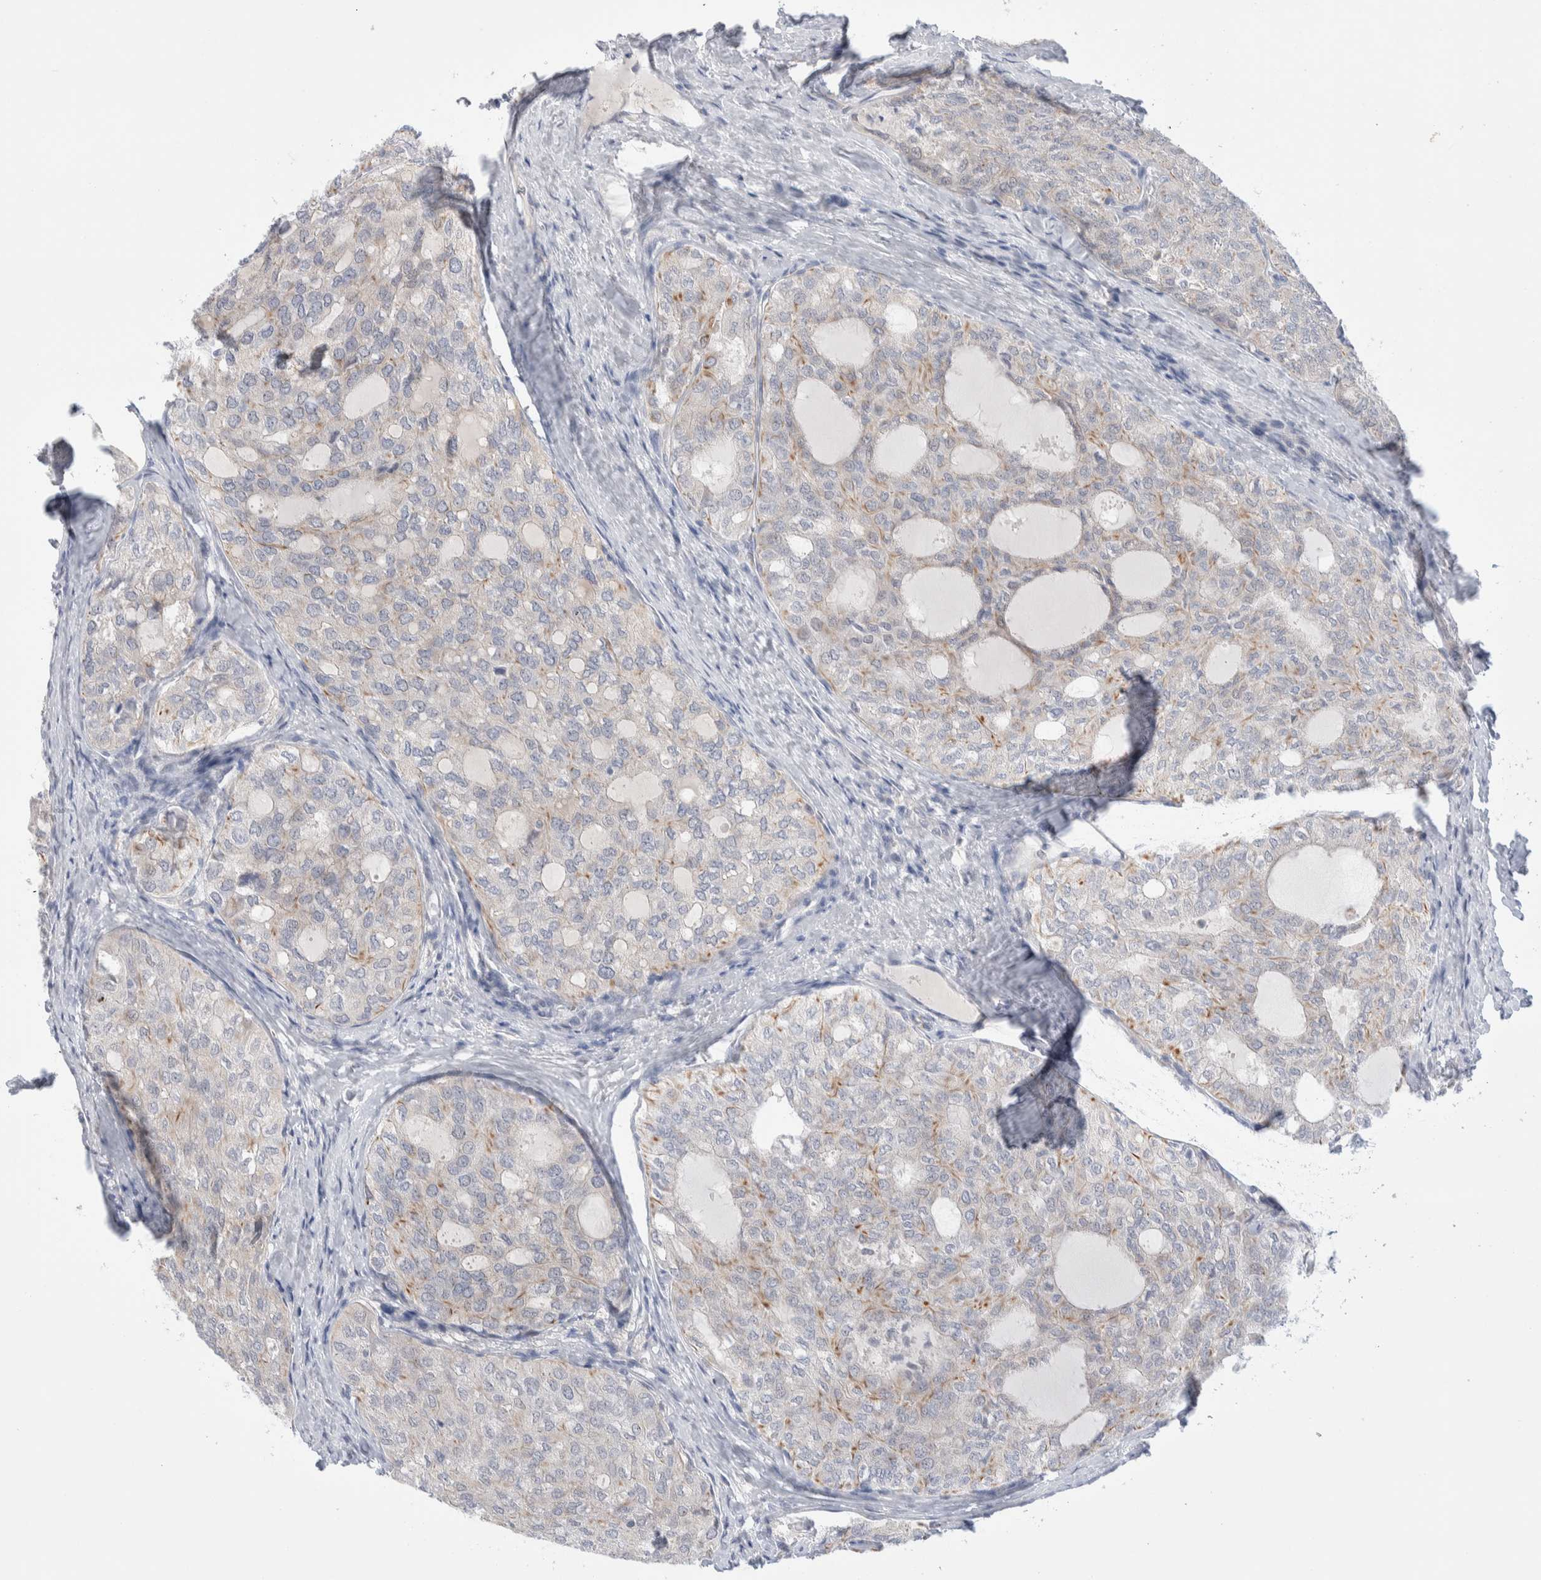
{"staining": {"intensity": "moderate", "quantity": "<25%", "location": "cytoplasmic/membranous"}, "tissue": "thyroid cancer", "cell_type": "Tumor cells", "image_type": "cancer", "snomed": [{"axis": "morphology", "description": "Follicular adenoma carcinoma, NOS"}, {"axis": "topography", "description": "Thyroid gland"}], "caption": "Immunohistochemistry (IHC) histopathology image of neoplastic tissue: thyroid cancer stained using immunohistochemistry exhibits low levels of moderate protein expression localized specifically in the cytoplasmic/membranous of tumor cells, appearing as a cytoplasmic/membranous brown color.", "gene": "C1orf112", "patient": {"sex": "male", "age": 75}}